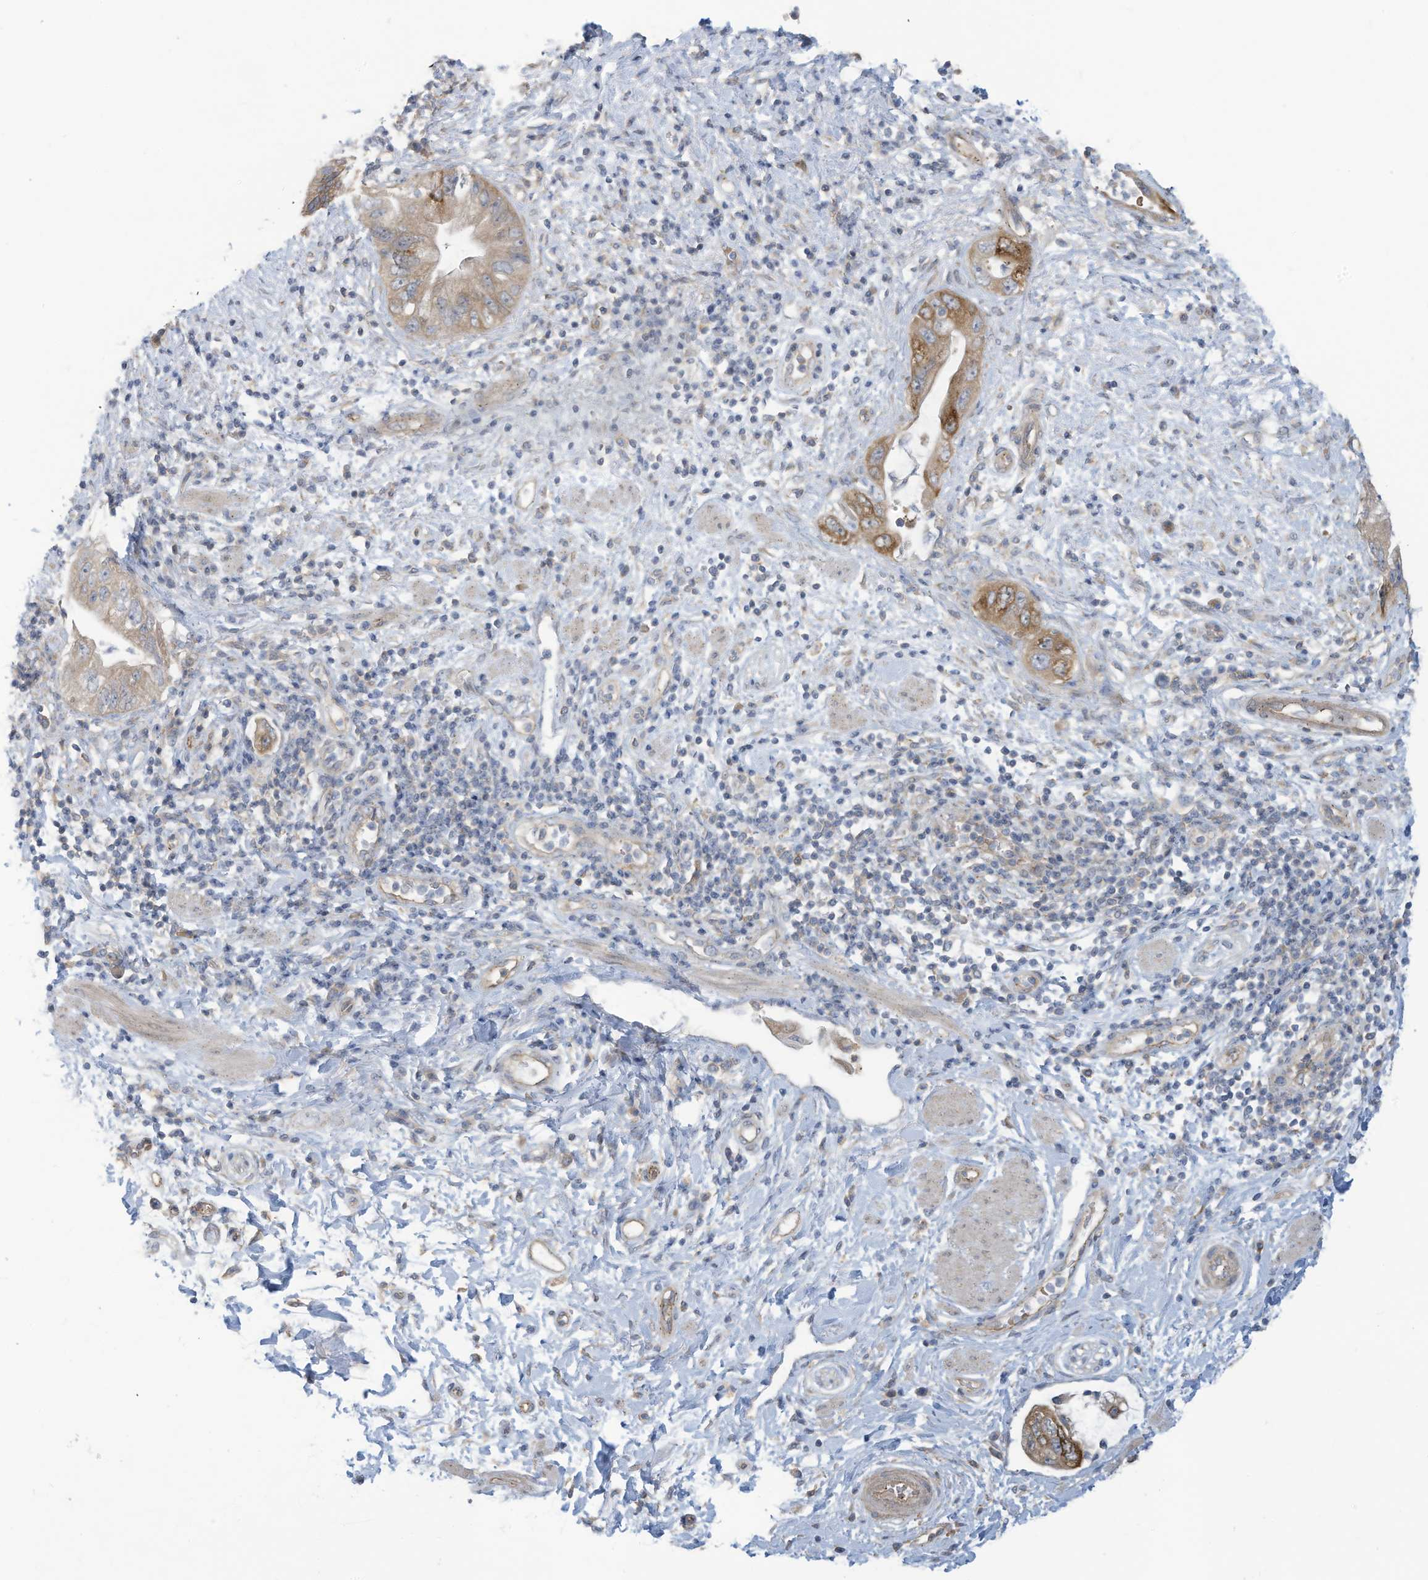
{"staining": {"intensity": "moderate", "quantity": "<25%", "location": "cytoplasmic/membranous"}, "tissue": "pancreatic cancer", "cell_type": "Tumor cells", "image_type": "cancer", "snomed": [{"axis": "morphology", "description": "Adenocarcinoma, NOS"}, {"axis": "topography", "description": "Pancreas"}], "caption": "This is an image of immunohistochemistry (IHC) staining of pancreatic cancer (adenocarcinoma), which shows moderate positivity in the cytoplasmic/membranous of tumor cells.", "gene": "ADAT2", "patient": {"sex": "female", "age": 73}}